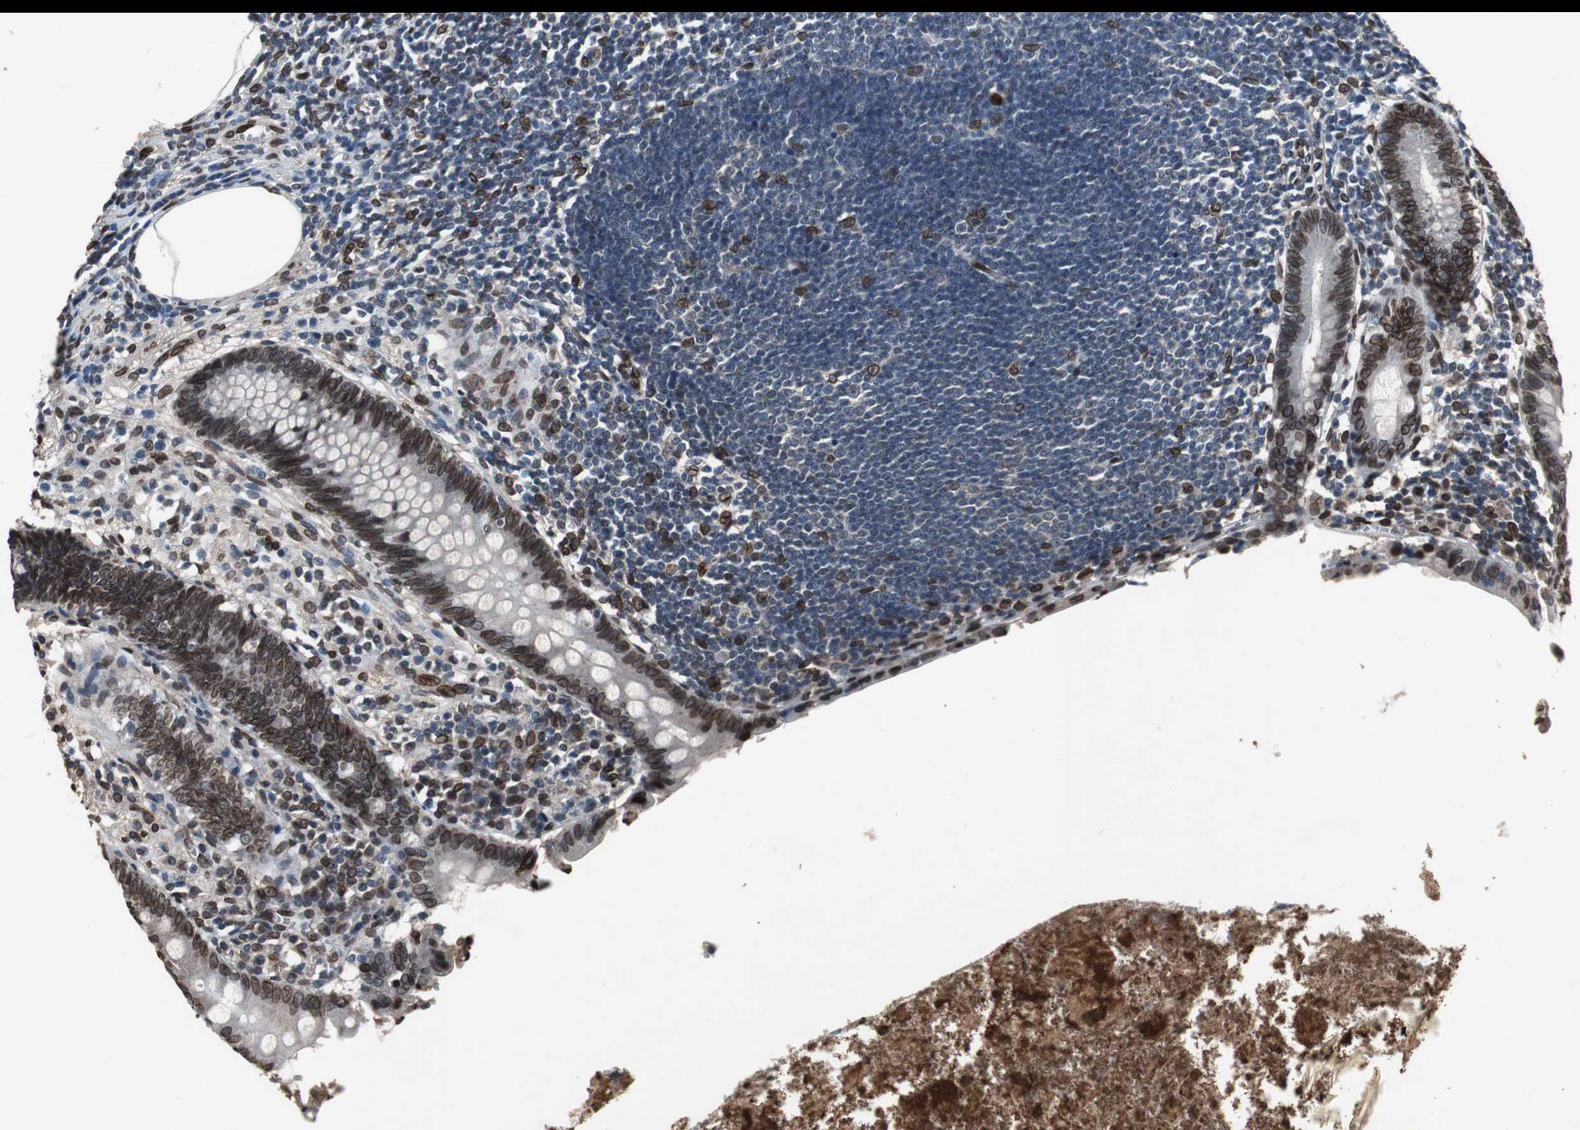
{"staining": {"intensity": "strong", "quantity": ">75%", "location": "cytoplasmic/membranous,nuclear"}, "tissue": "appendix", "cell_type": "Glandular cells", "image_type": "normal", "snomed": [{"axis": "morphology", "description": "Normal tissue, NOS"}, {"axis": "topography", "description": "Appendix"}], "caption": "Immunohistochemical staining of normal human appendix displays >75% levels of strong cytoplasmic/membranous,nuclear protein expression in about >75% of glandular cells. Nuclei are stained in blue.", "gene": "LMNA", "patient": {"sex": "female", "age": 50}}